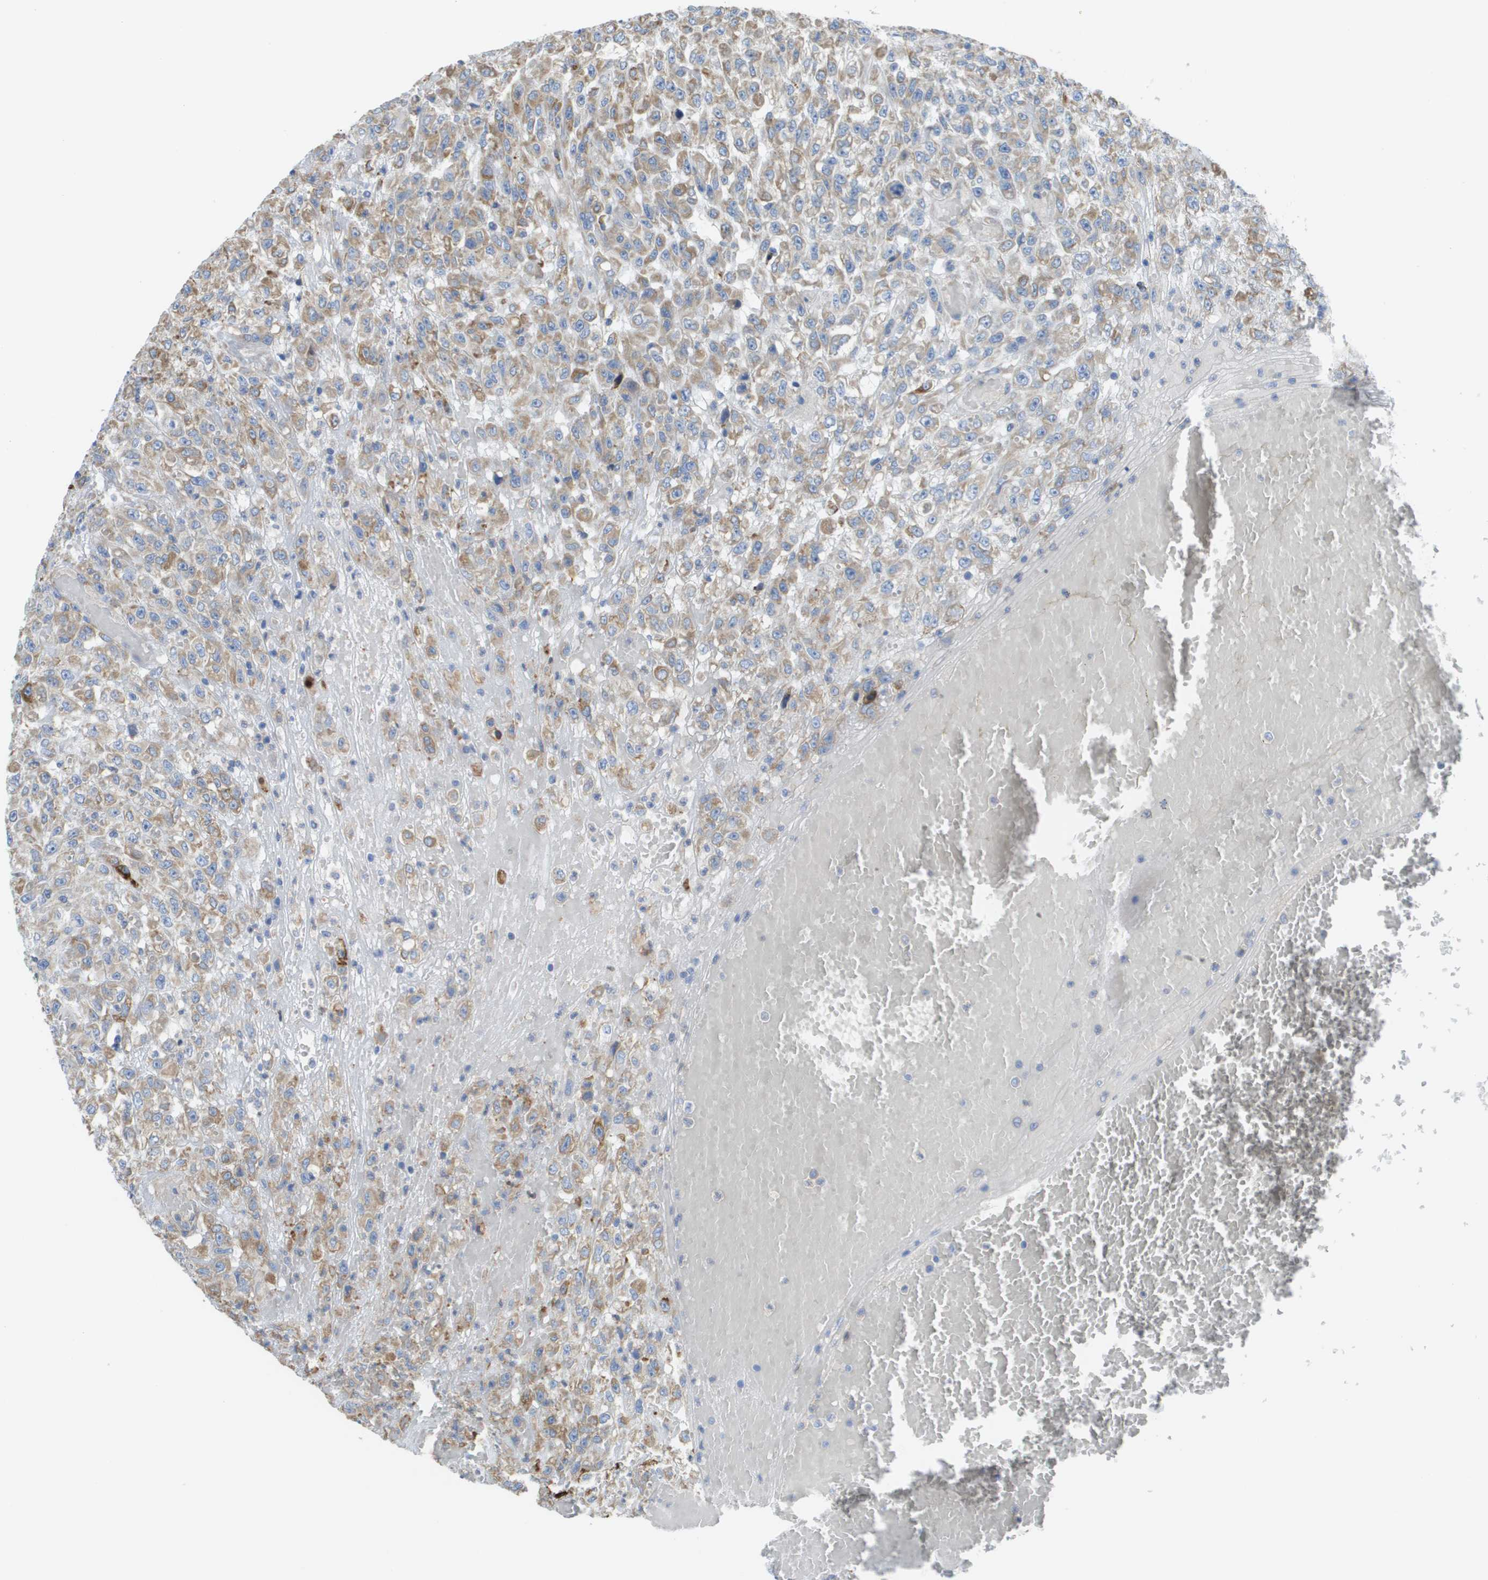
{"staining": {"intensity": "weak", "quantity": ">75%", "location": "cytoplasmic/membranous"}, "tissue": "urothelial cancer", "cell_type": "Tumor cells", "image_type": "cancer", "snomed": [{"axis": "morphology", "description": "Urothelial carcinoma, High grade"}, {"axis": "topography", "description": "Urinary bladder"}], "caption": "Immunohistochemistry photomicrograph of human urothelial carcinoma (high-grade) stained for a protein (brown), which displays low levels of weak cytoplasmic/membranous positivity in approximately >75% of tumor cells.", "gene": "SDR42E1", "patient": {"sex": "male", "age": 46}}